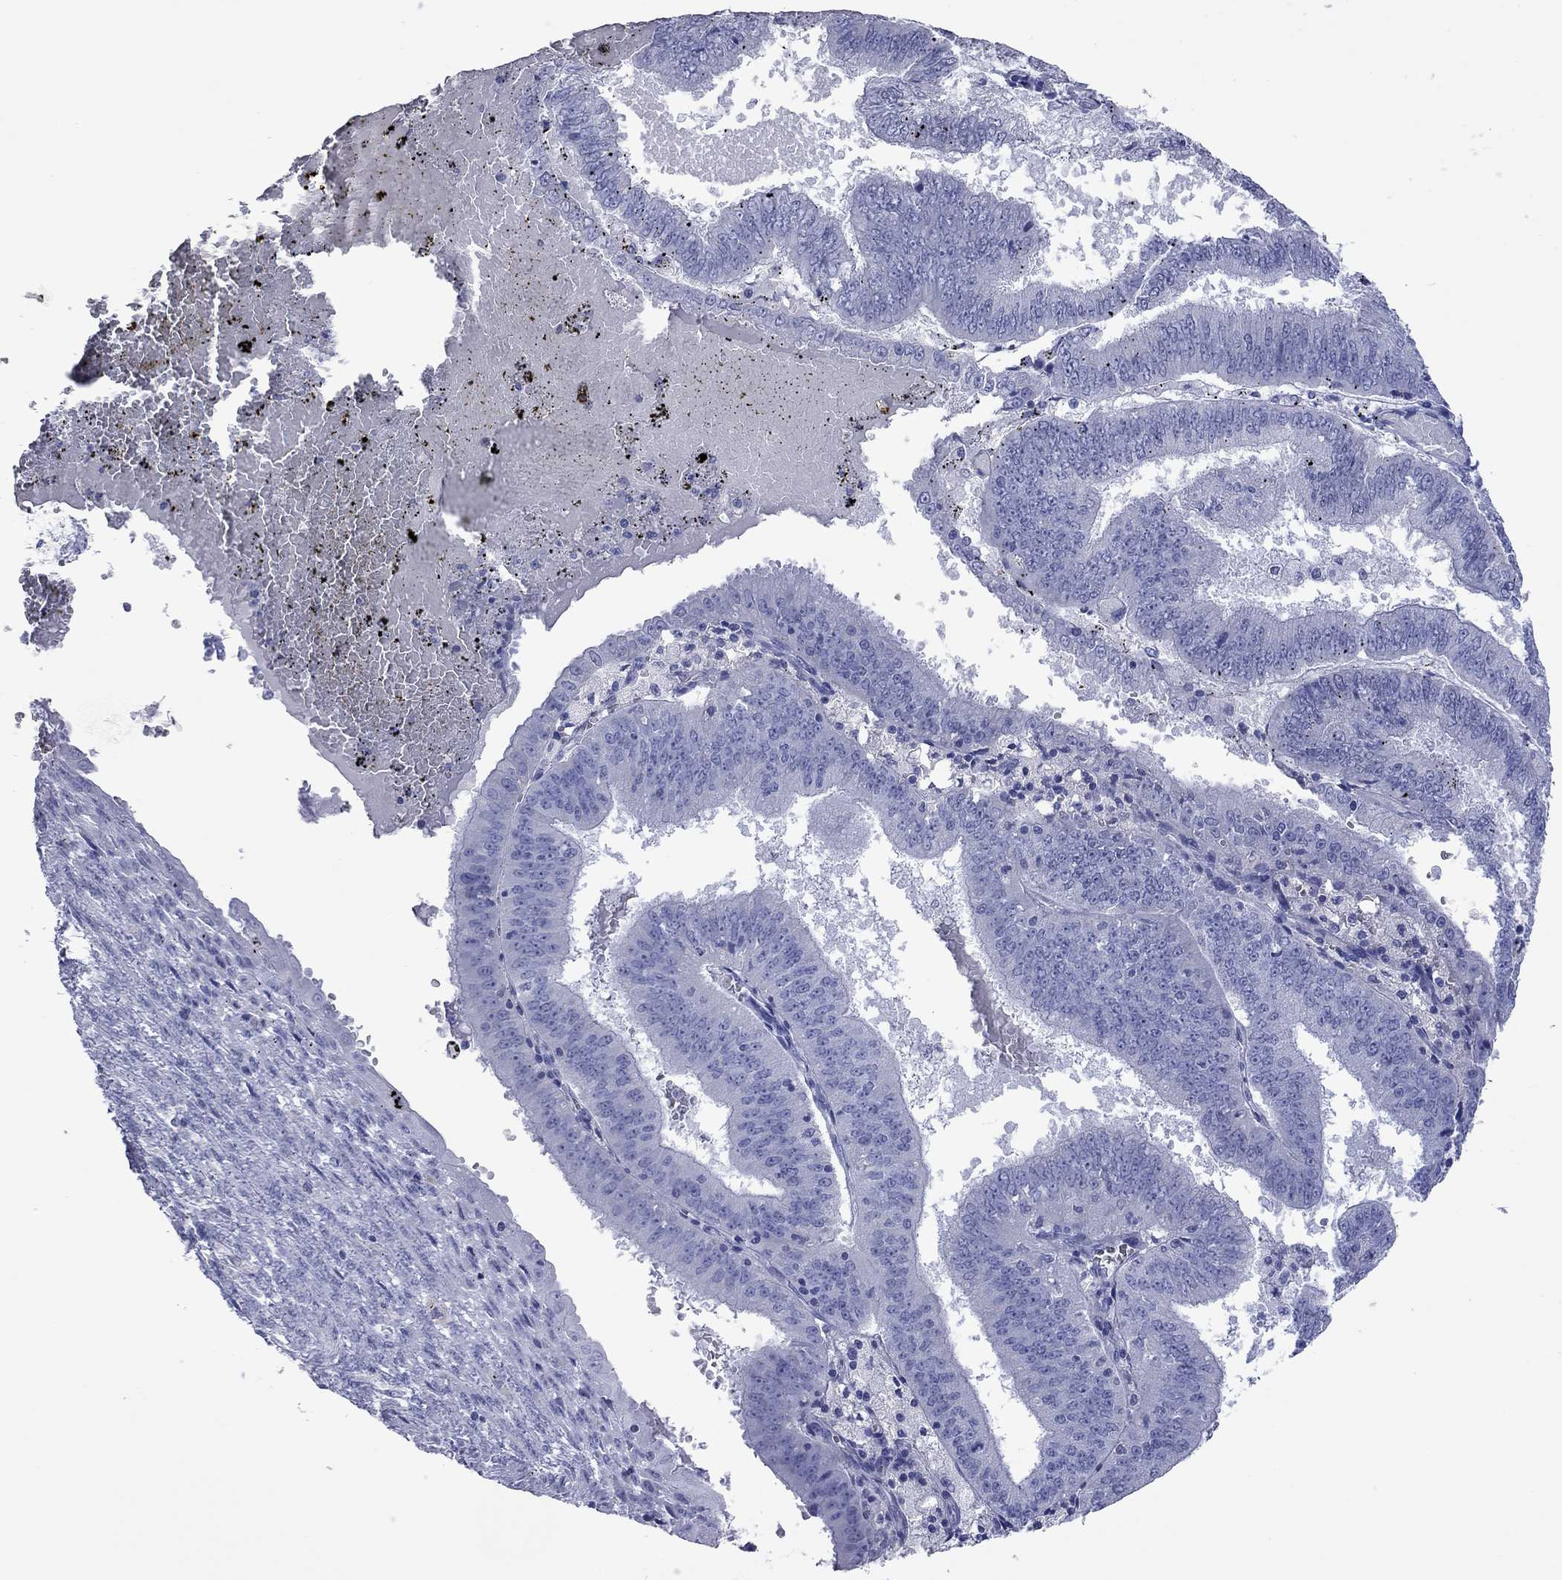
{"staining": {"intensity": "negative", "quantity": "none", "location": "none"}, "tissue": "endometrial cancer", "cell_type": "Tumor cells", "image_type": "cancer", "snomed": [{"axis": "morphology", "description": "Adenocarcinoma, NOS"}, {"axis": "topography", "description": "Endometrium"}], "caption": "Tumor cells are negative for protein expression in human adenocarcinoma (endometrial). (Stains: DAB (3,3'-diaminobenzidine) immunohistochemistry (IHC) with hematoxylin counter stain, Microscopy: brightfield microscopy at high magnification).", "gene": "VSIG10", "patient": {"sex": "female", "age": 66}}